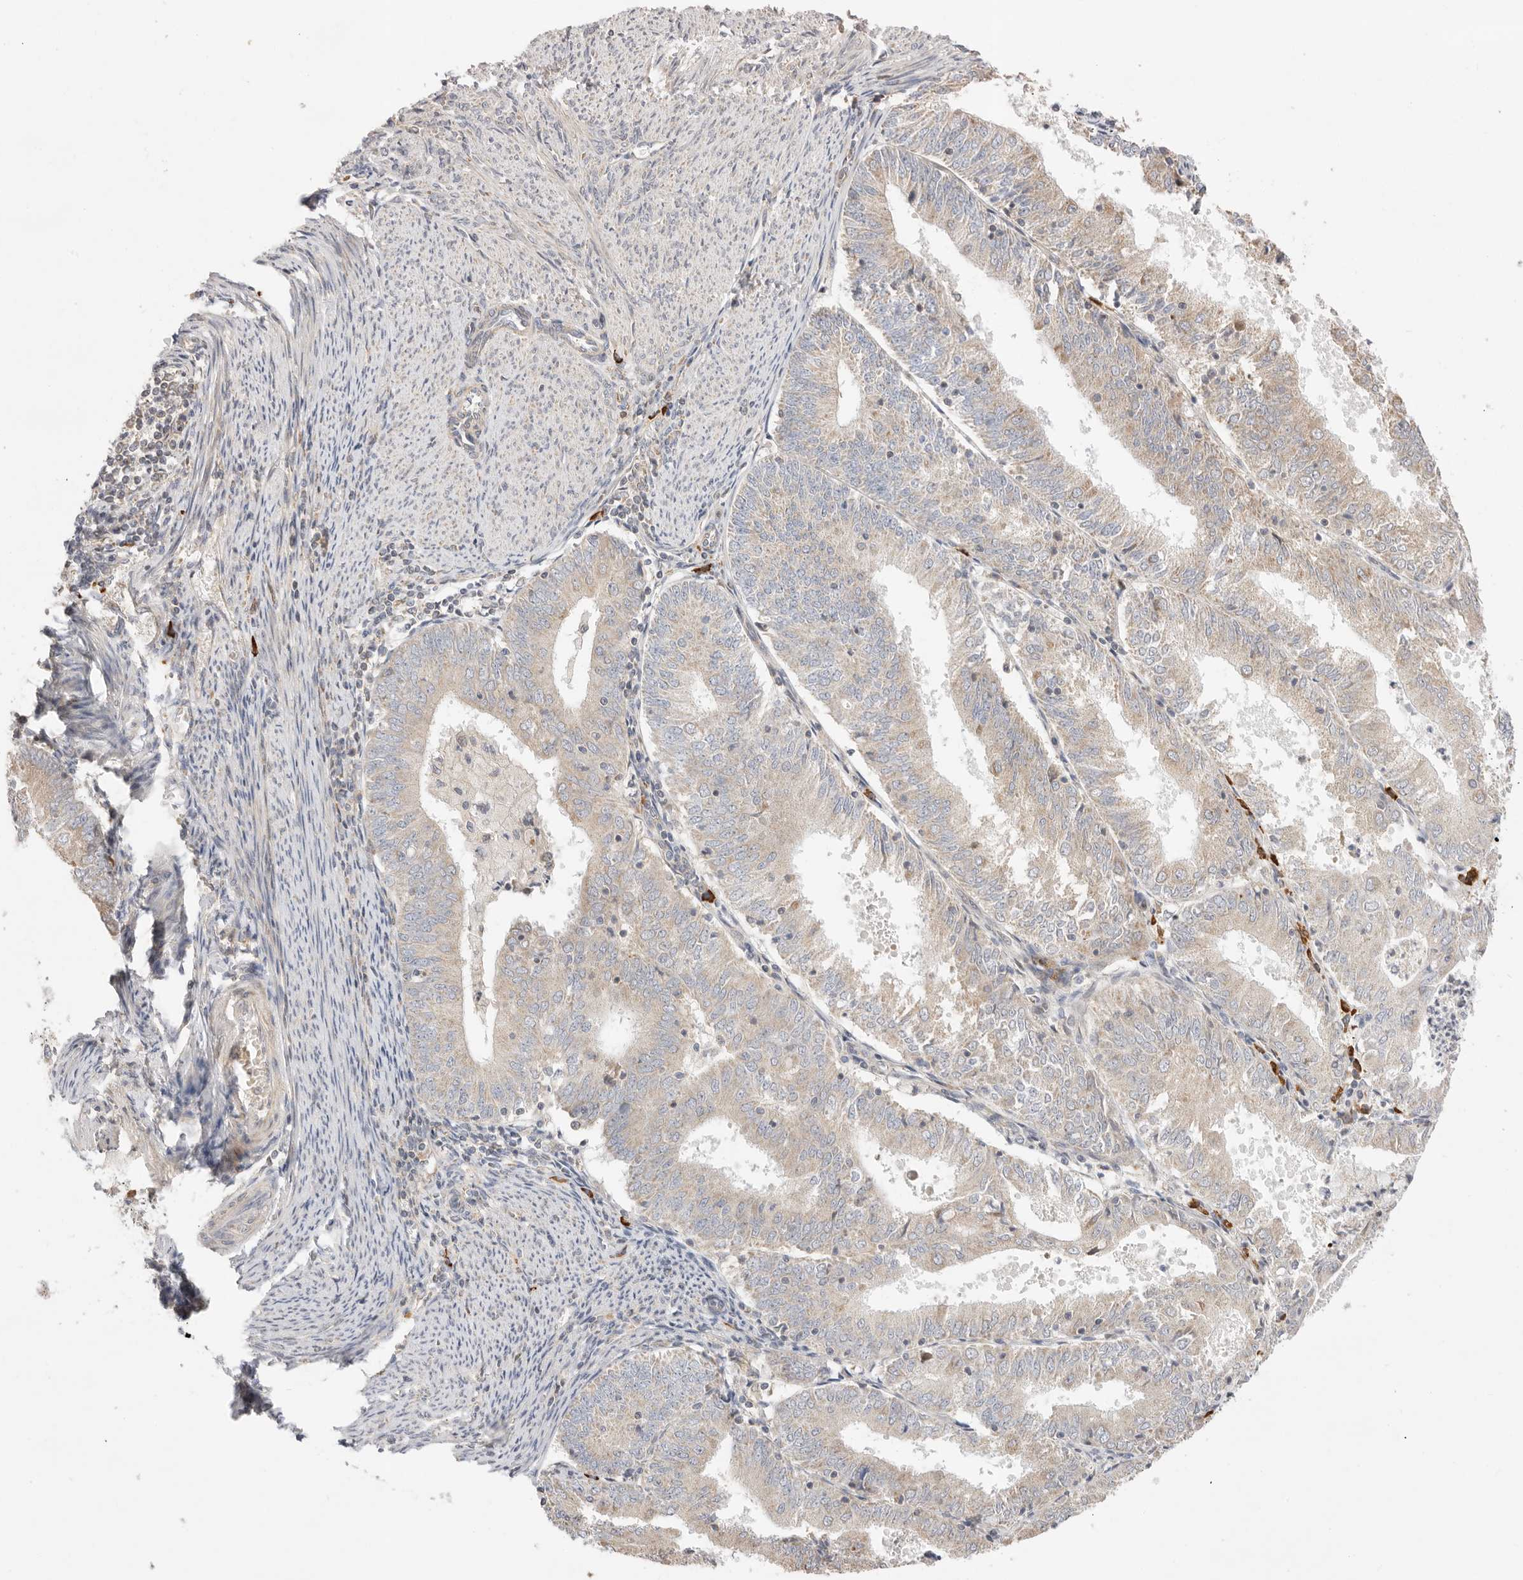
{"staining": {"intensity": "weak", "quantity": ">75%", "location": "cytoplasmic/membranous"}, "tissue": "endometrial cancer", "cell_type": "Tumor cells", "image_type": "cancer", "snomed": [{"axis": "morphology", "description": "Adenocarcinoma, NOS"}, {"axis": "topography", "description": "Endometrium"}], "caption": "Endometrial cancer stained for a protein (brown) reveals weak cytoplasmic/membranous positive positivity in about >75% of tumor cells.", "gene": "USH1C", "patient": {"sex": "female", "age": 57}}